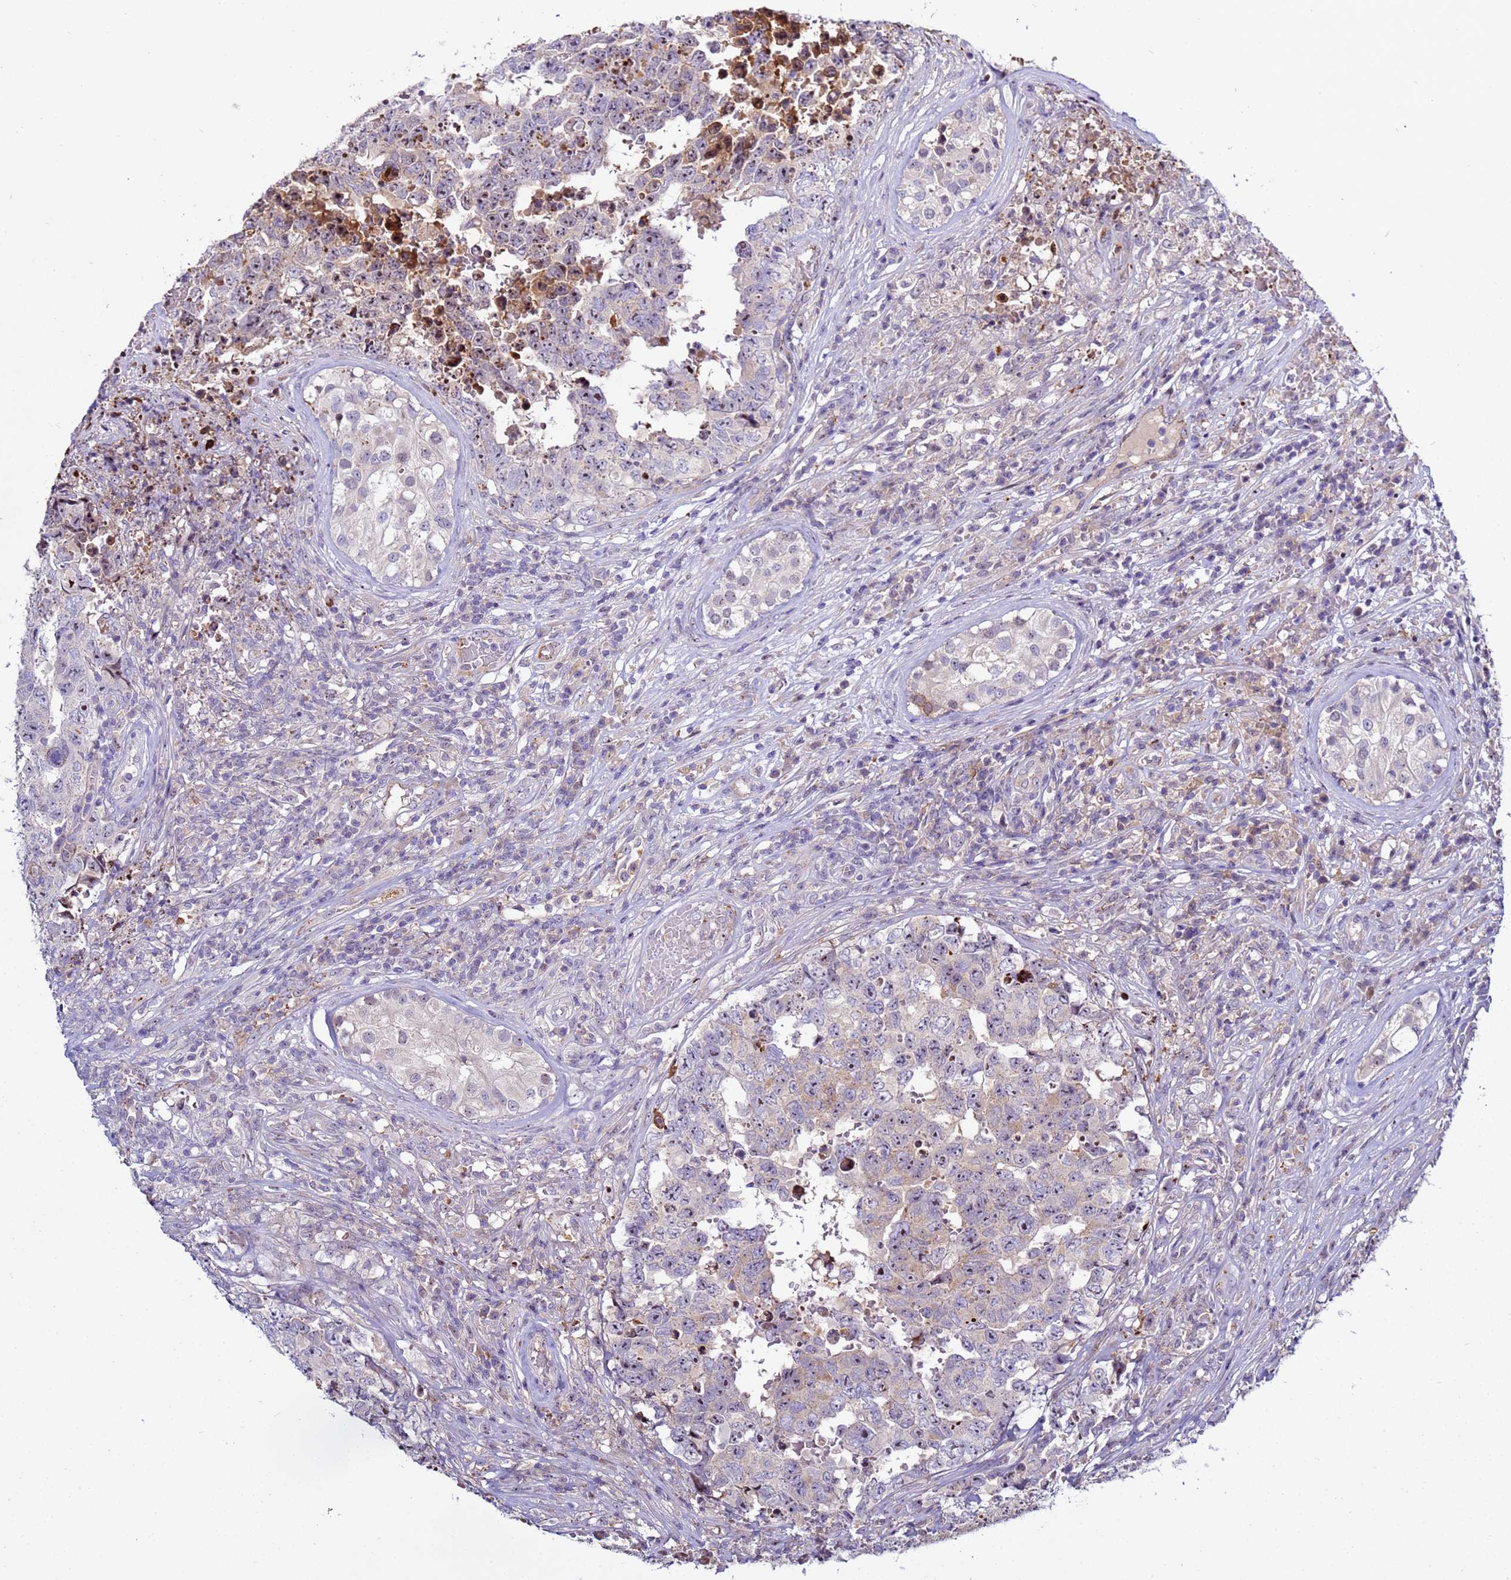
{"staining": {"intensity": "weak", "quantity": "<25%", "location": "cytoplasmic/membranous,nuclear"}, "tissue": "testis cancer", "cell_type": "Tumor cells", "image_type": "cancer", "snomed": [{"axis": "morphology", "description": "Normal tissue, NOS"}, {"axis": "morphology", "description": "Carcinoma, Embryonal, NOS"}, {"axis": "topography", "description": "Testis"}, {"axis": "topography", "description": "Epididymis"}], "caption": "Testis cancer (embryonal carcinoma) stained for a protein using immunohistochemistry displays no staining tumor cells.", "gene": "NOL8", "patient": {"sex": "male", "age": 25}}